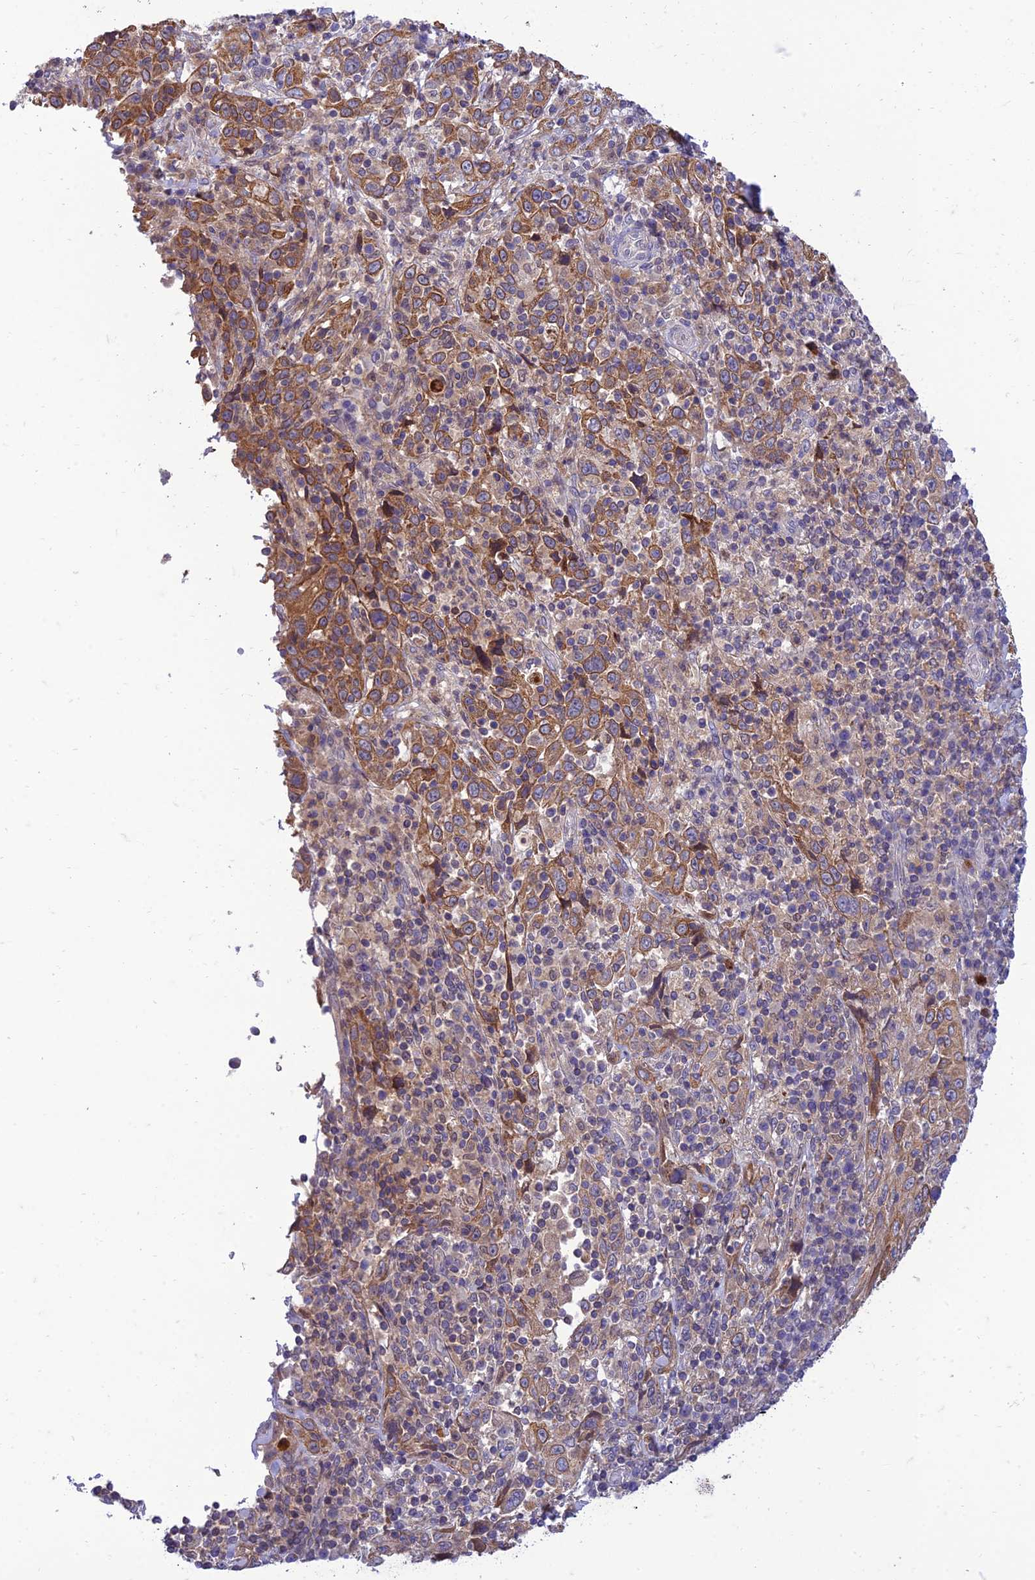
{"staining": {"intensity": "moderate", "quantity": ">75%", "location": "cytoplasmic/membranous"}, "tissue": "cervical cancer", "cell_type": "Tumor cells", "image_type": "cancer", "snomed": [{"axis": "morphology", "description": "Squamous cell carcinoma, NOS"}, {"axis": "topography", "description": "Cervix"}], "caption": "Squamous cell carcinoma (cervical) stained with DAB (3,3'-diaminobenzidine) IHC demonstrates medium levels of moderate cytoplasmic/membranous expression in about >75% of tumor cells. The protein is shown in brown color, while the nuclei are stained blue.", "gene": "IRAK3", "patient": {"sex": "female", "age": 46}}